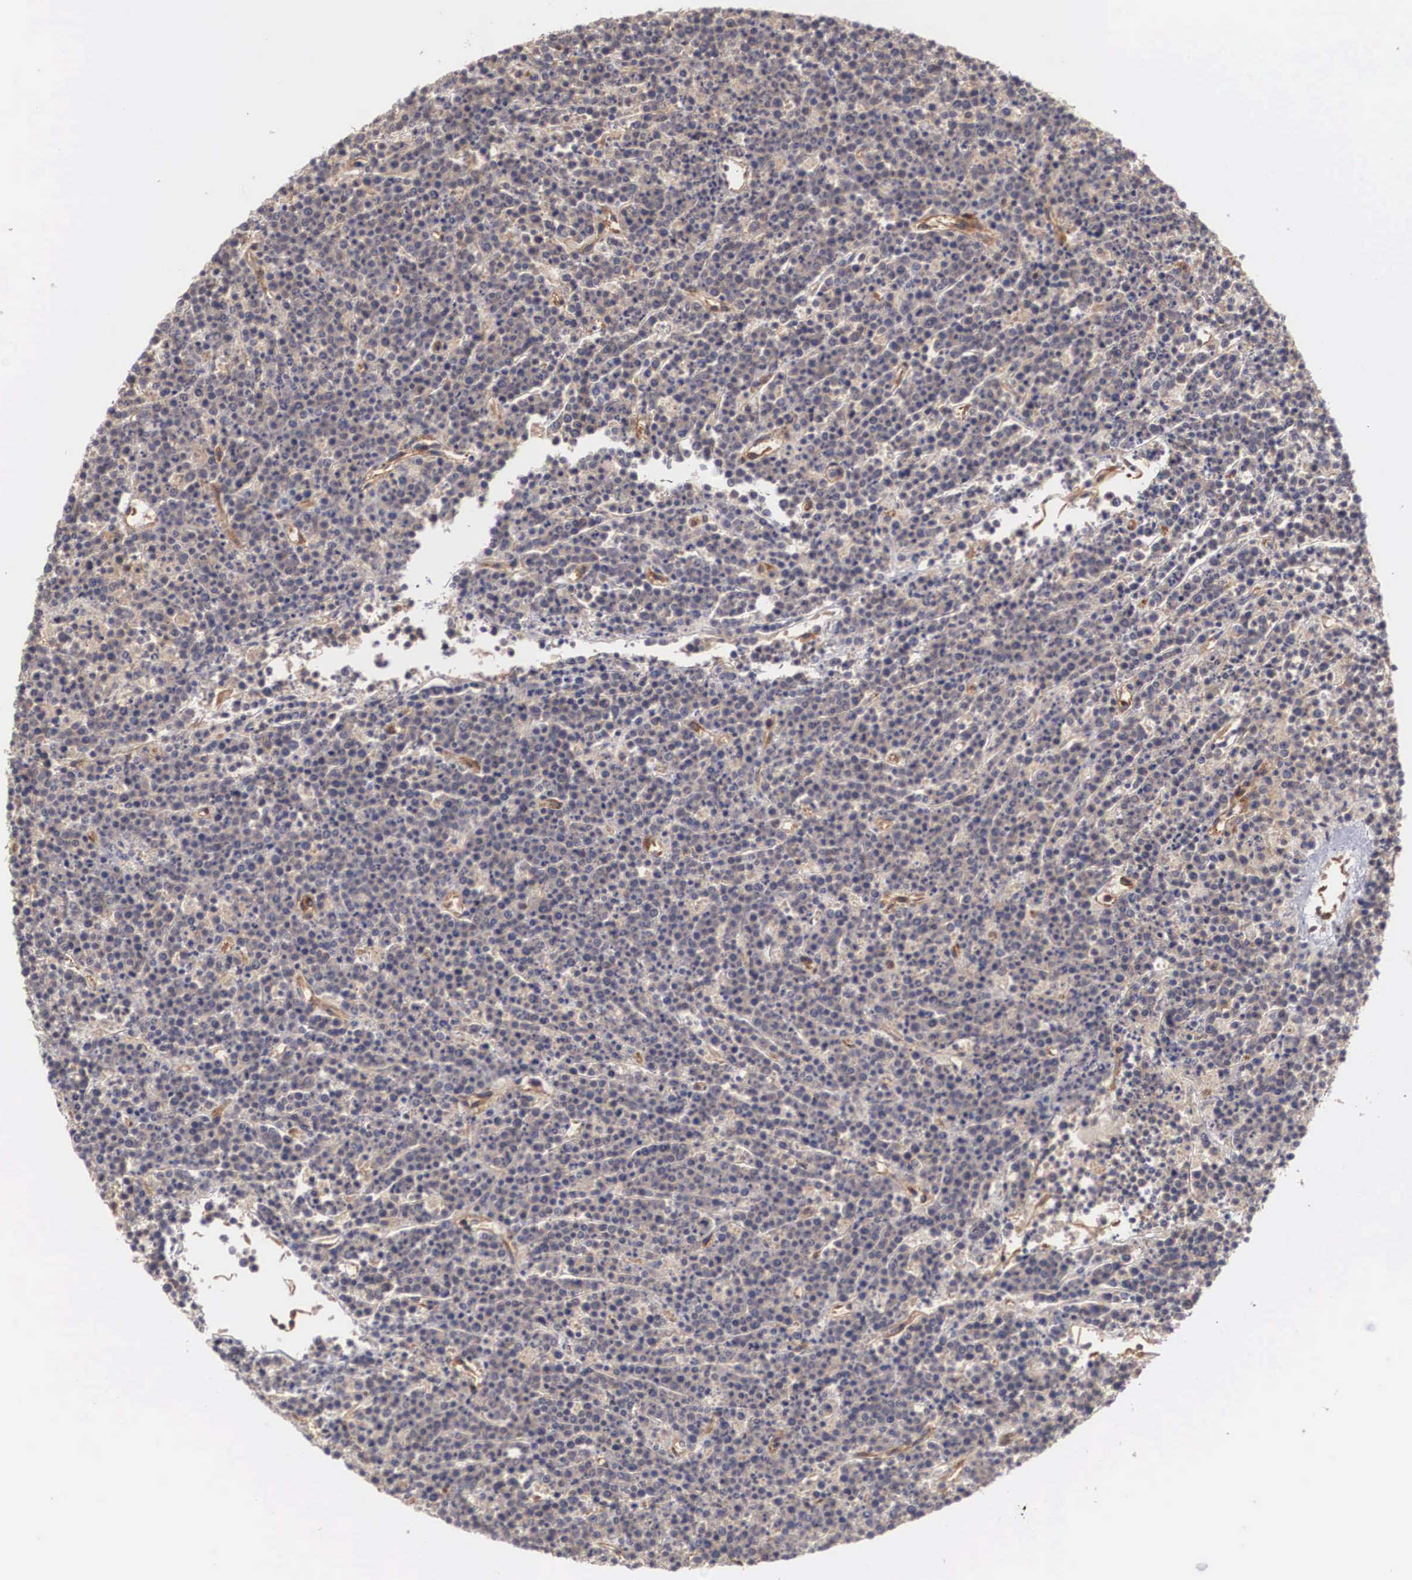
{"staining": {"intensity": "weak", "quantity": ">75%", "location": "cytoplasmic/membranous"}, "tissue": "lymphoma", "cell_type": "Tumor cells", "image_type": "cancer", "snomed": [{"axis": "morphology", "description": "Malignant lymphoma, non-Hodgkin's type, High grade"}, {"axis": "topography", "description": "Ovary"}], "caption": "DAB (3,3'-diaminobenzidine) immunohistochemical staining of high-grade malignant lymphoma, non-Hodgkin's type exhibits weak cytoplasmic/membranous protein positivity in approximately >75% of tumor cells.", "gene": "ARMCX4", "patient": {"sex": "female", "age": 56}}